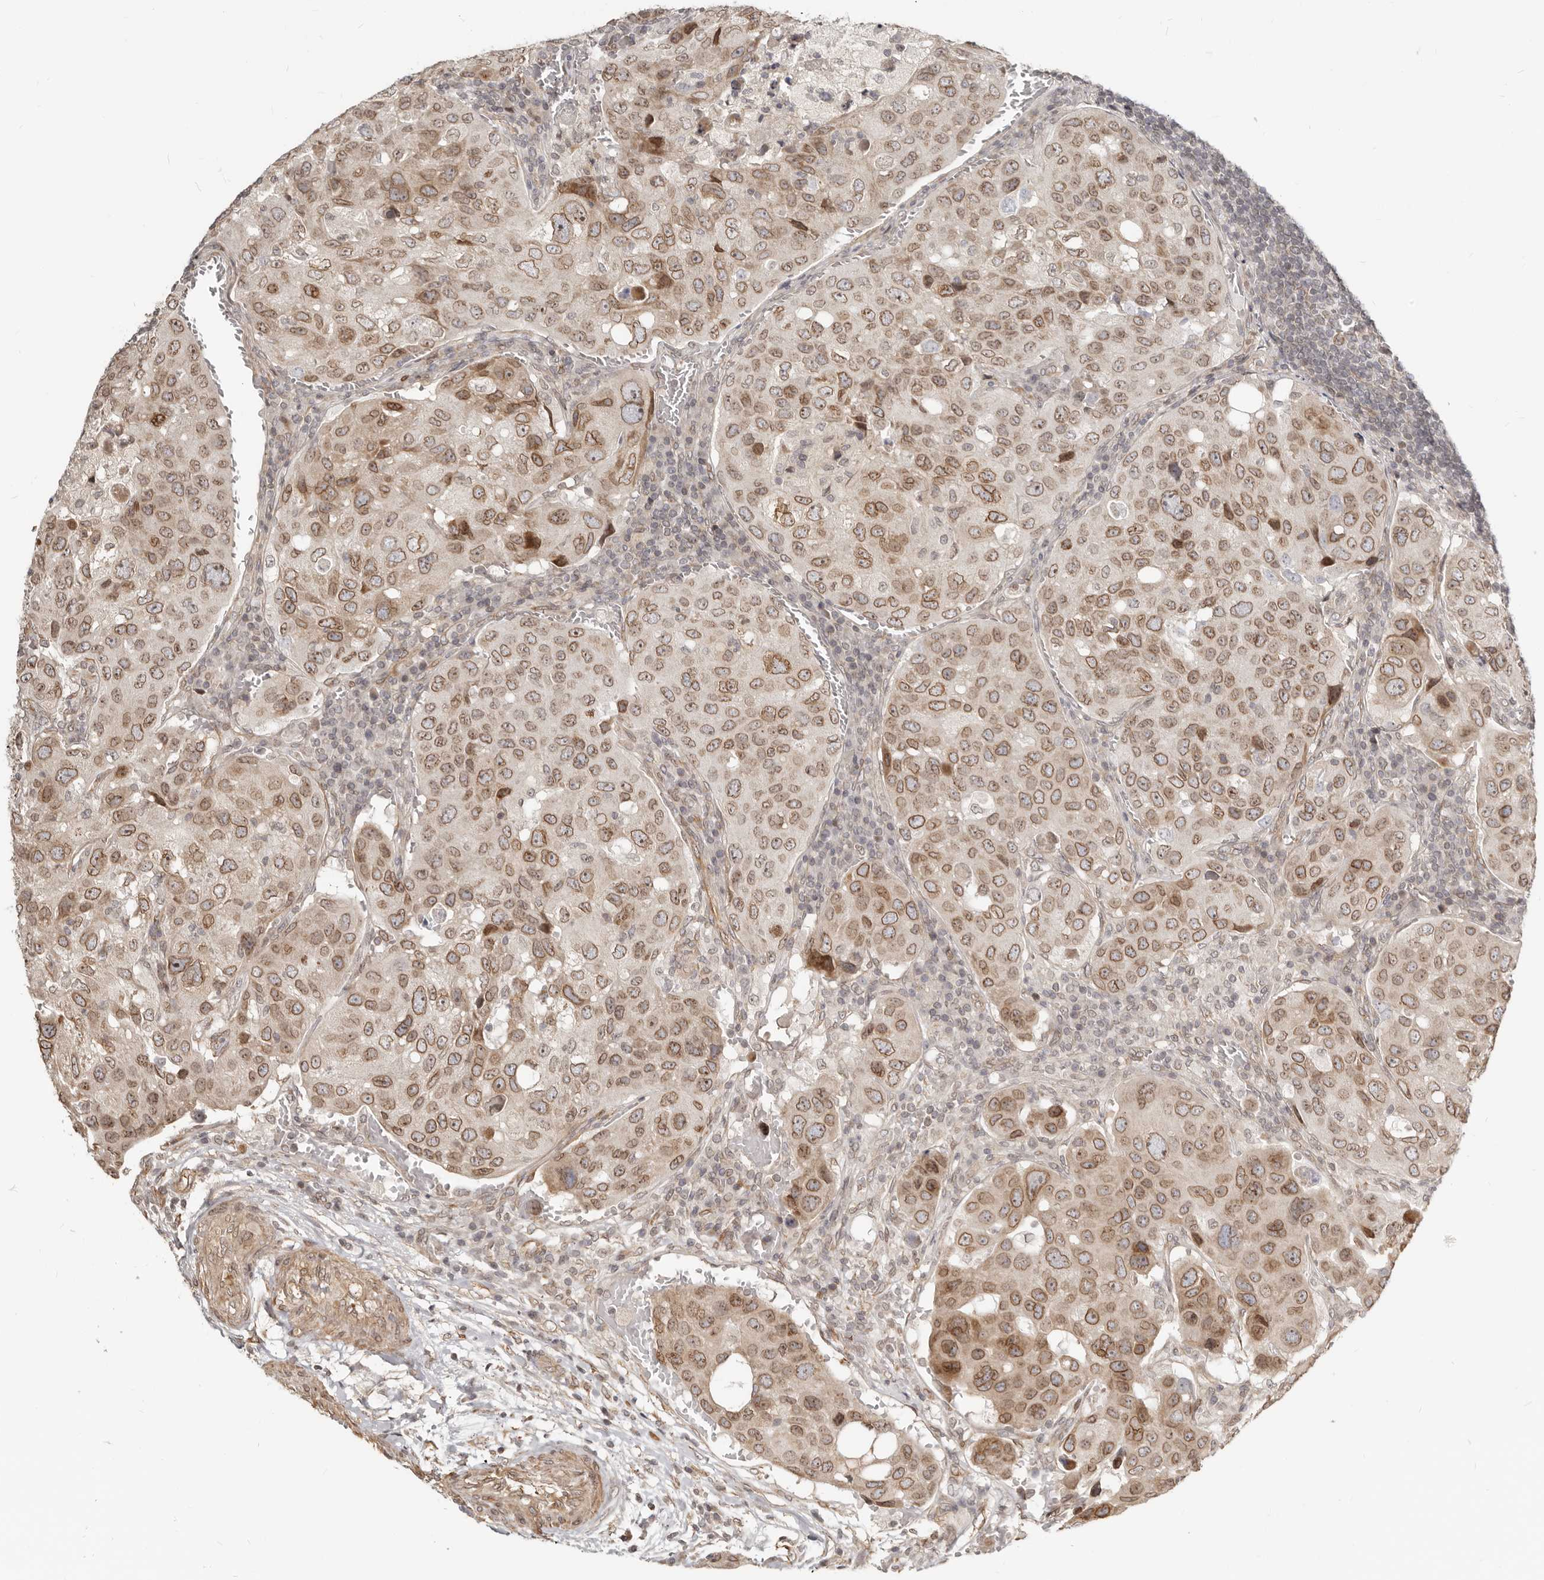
{"staining": {"intensity": "moderate", "quantity": ">75%", "location": "cytoplasmic/membranous,nuclear"}, "tissue": "urothelial cancer", "cell_type": "Tumor cells", "image_type": "cancer", "snomed": [{"axis": "morphology", "description": "Urothelial carcinoma, High grade"}, {"axis": "topography", "description": "Lymph node"}, {"axis": "topography", "description": "Urinary bladder"}], "caption": "IHC (DAB (3,3'-diaminobenzidine)) staining of high-grade urothelial carcinoma shows moderate cytoplasmic/membranous and nuclear protein expression in about >75% of tumor cells.", "gene": "NUP153", "patient": {"sex": "male", "age": 51}}